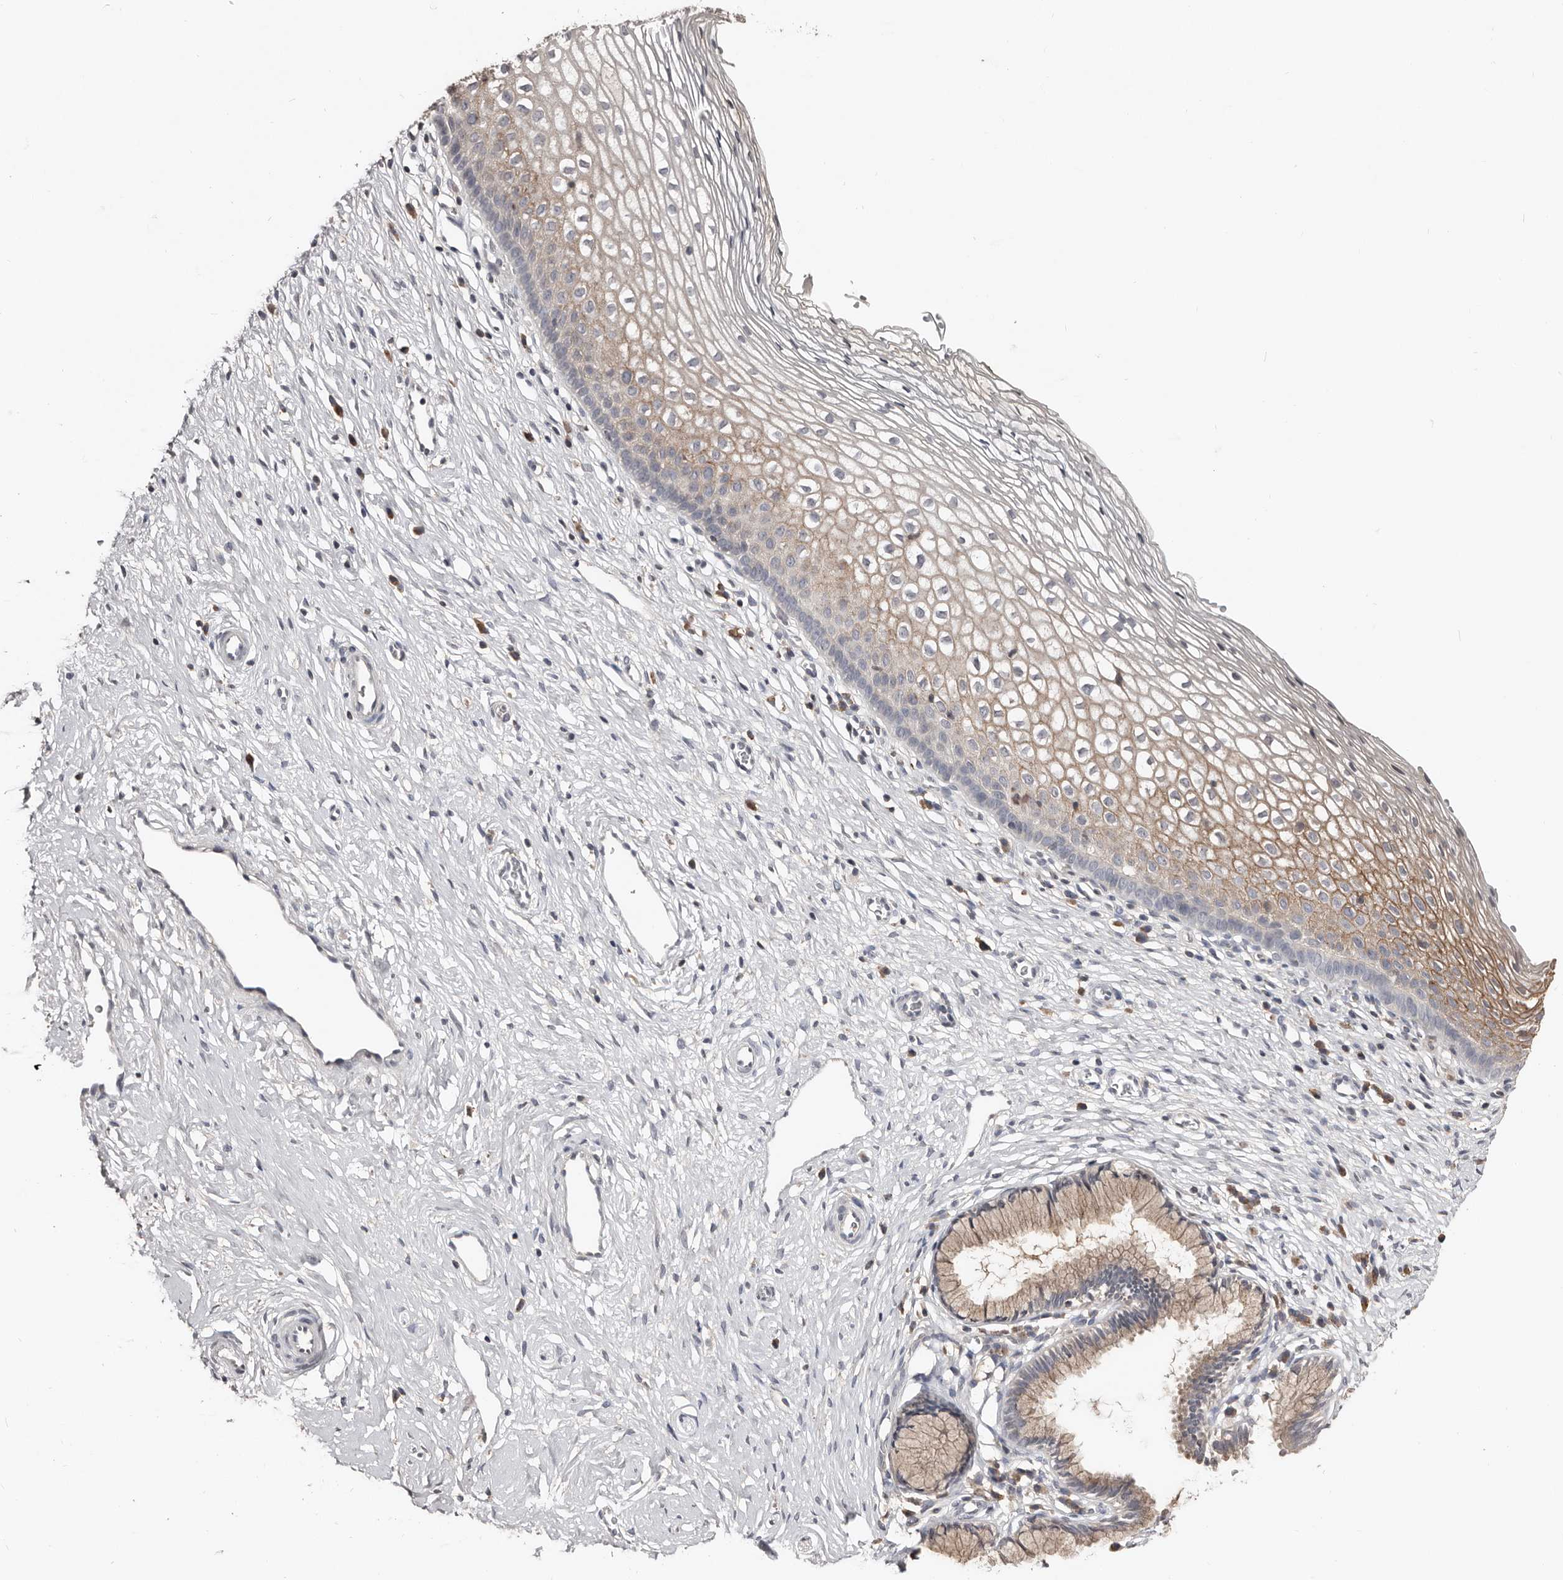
{"staining": {"intensity": "weak", "quantity": ">75%", "location": "cytoplasmic/membranous"}, "tissue": "cervix", "cell_type": "Glandular cells", "image_type": "normal", "snomed": [{"axis": "morphology", "description": "Normal tissue, NOS"}, {"axis": "topography", "description": "Cervix"}], "caption": "The photomicrograph demonstrates a brown stain indicating the presence of a protein in the cytoplasmic/membranous of glandular cells in cervix.", "gene": "SLC39A2", "patient": {"sex": "female", "age": 27}}